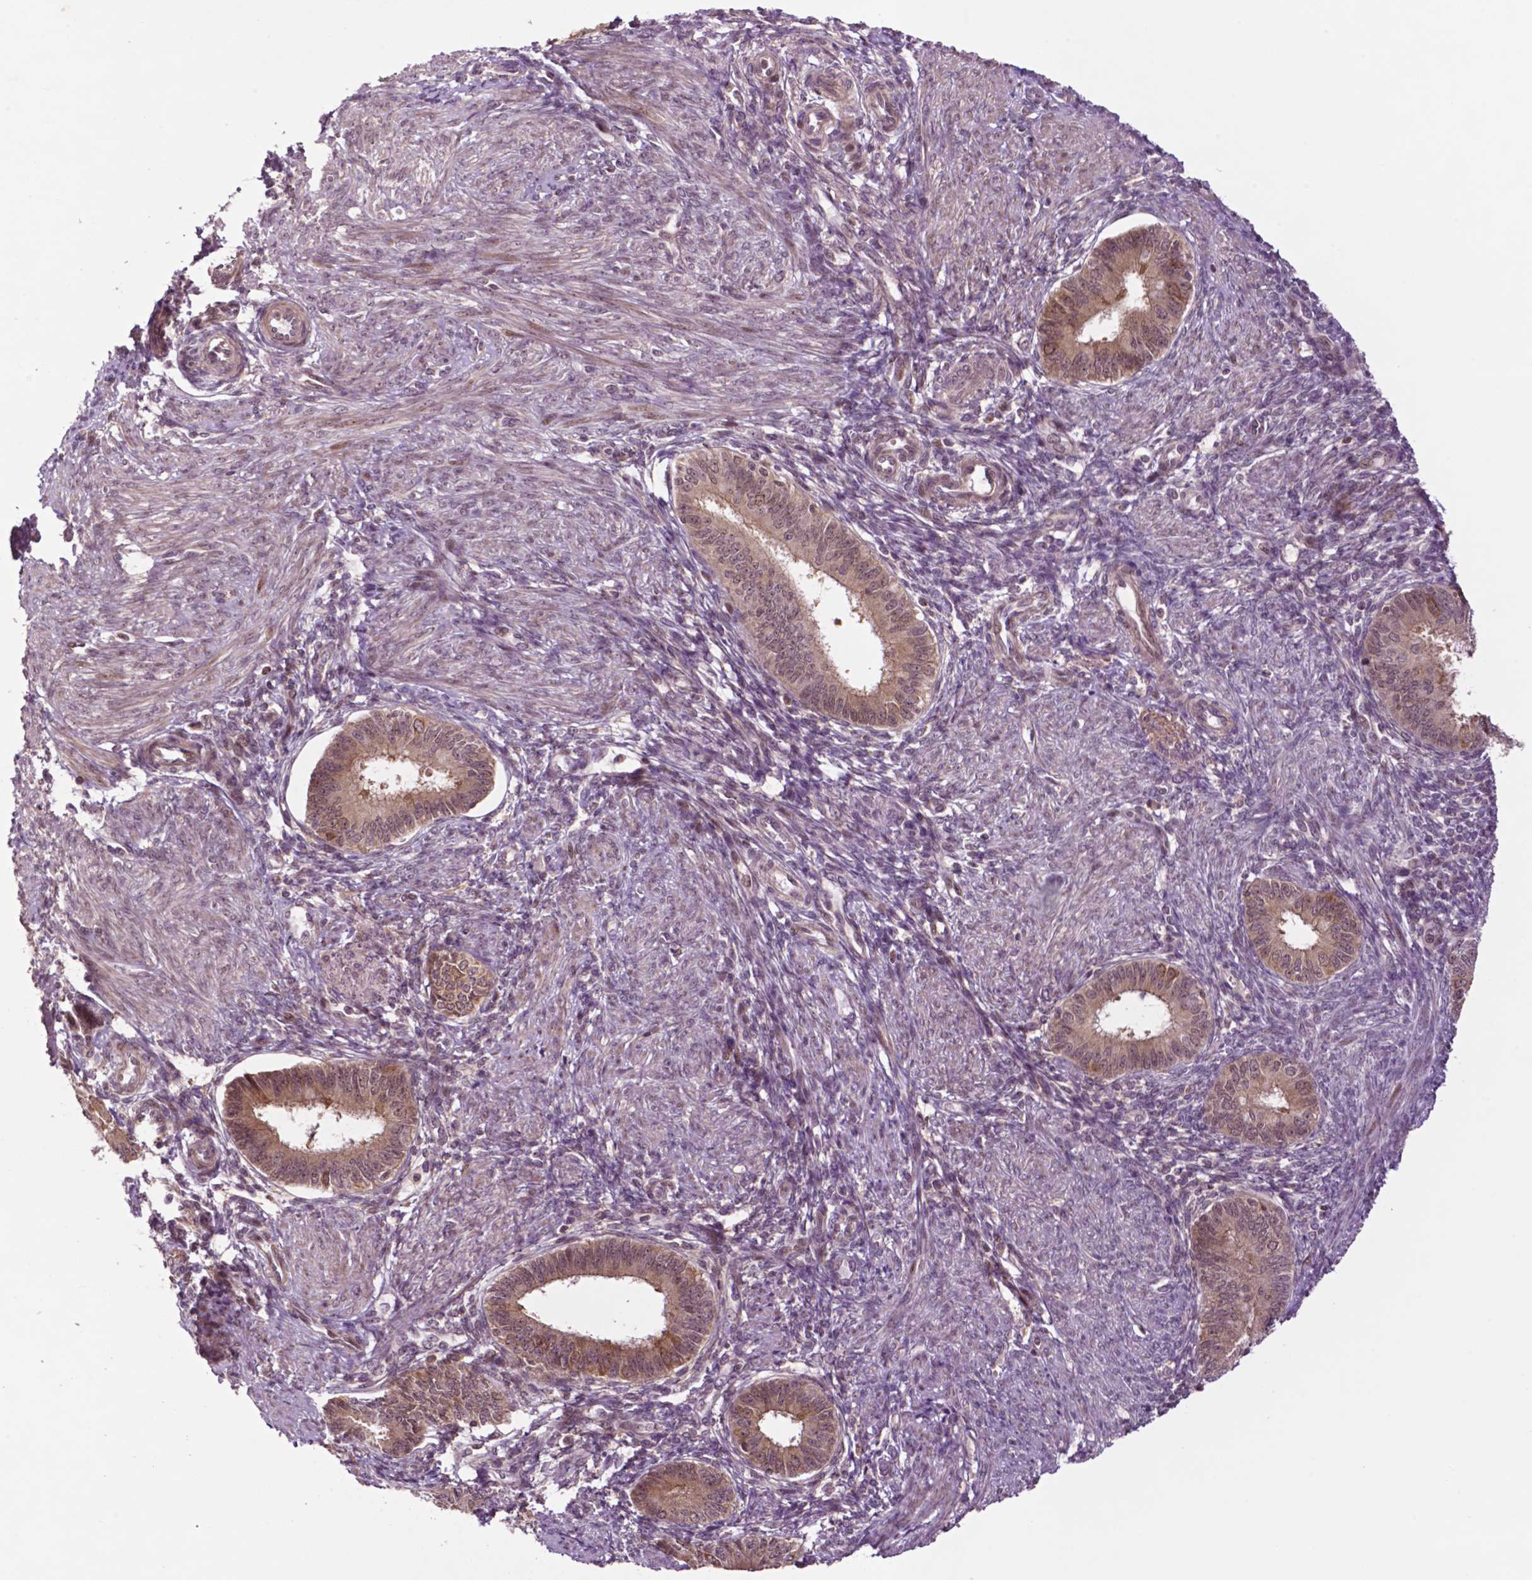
{"staining": {"intensity": "negative", "quantity": "none", "location": "none"}, "tissue": "endometrium", "cell_type": "Cells in endometrial stroma", "image_type": "normal", "snomed": [{"axis": "morphology", "description": "Normal tissue, NOS"}, {"axis": "topography", "description": "Endometrium"}], "caption": "Immunohistochemistry (IHC) image of unremarkable endometrium: endometrium stained with DAB exhibits no significant protein positivity in cells in endometrial stroma. (DAB (3,3'-diaminobenzidine) IHC with hematoxylin counter stain).", "gene": "TMX2", "patient": {"sex": "female", "age": 39}}